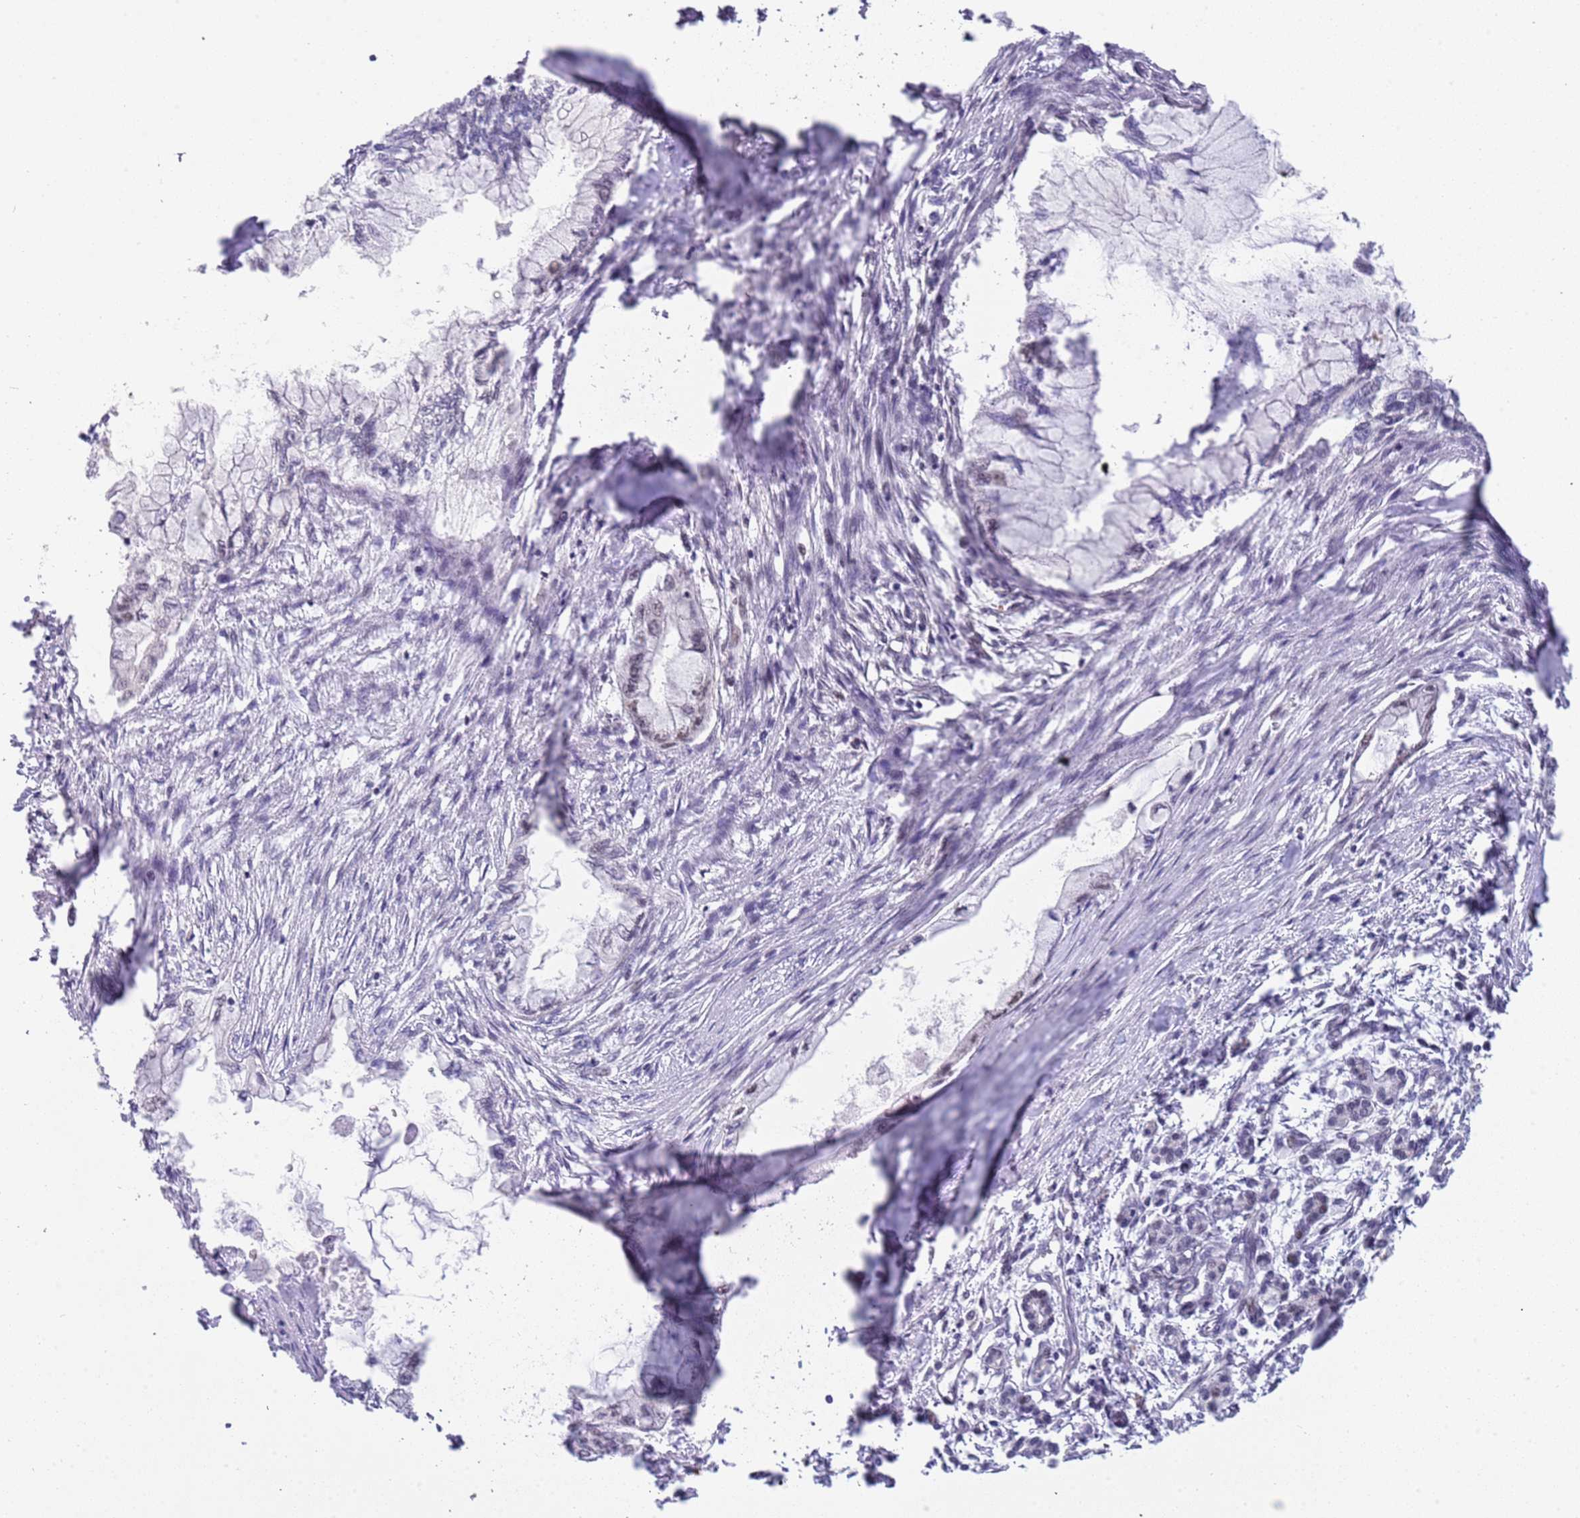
{"staining": {"intensity": "weak", "quantity": "<25%", "location": "nuclear"}, "tissue": "pancreatic cancer", "cell_type": "Tumor cells", "image_type": "cancer", "snomed": [{"axis": "morphology", "description": "Adenocarcinoma, NOS"}, {"axis": "topography", "description": "Pancreas"}], "caption": "High magnification brightfield microscopy of pancreatic adenocarcinoma stained with DAB (3,3'-diaminobenzidine) (brown) and counterstained with hematoxylin (blue): tumor cells show no significant positivity.", "gene": "LRMDA", "patient": {"sex": "male", "age": 48}}